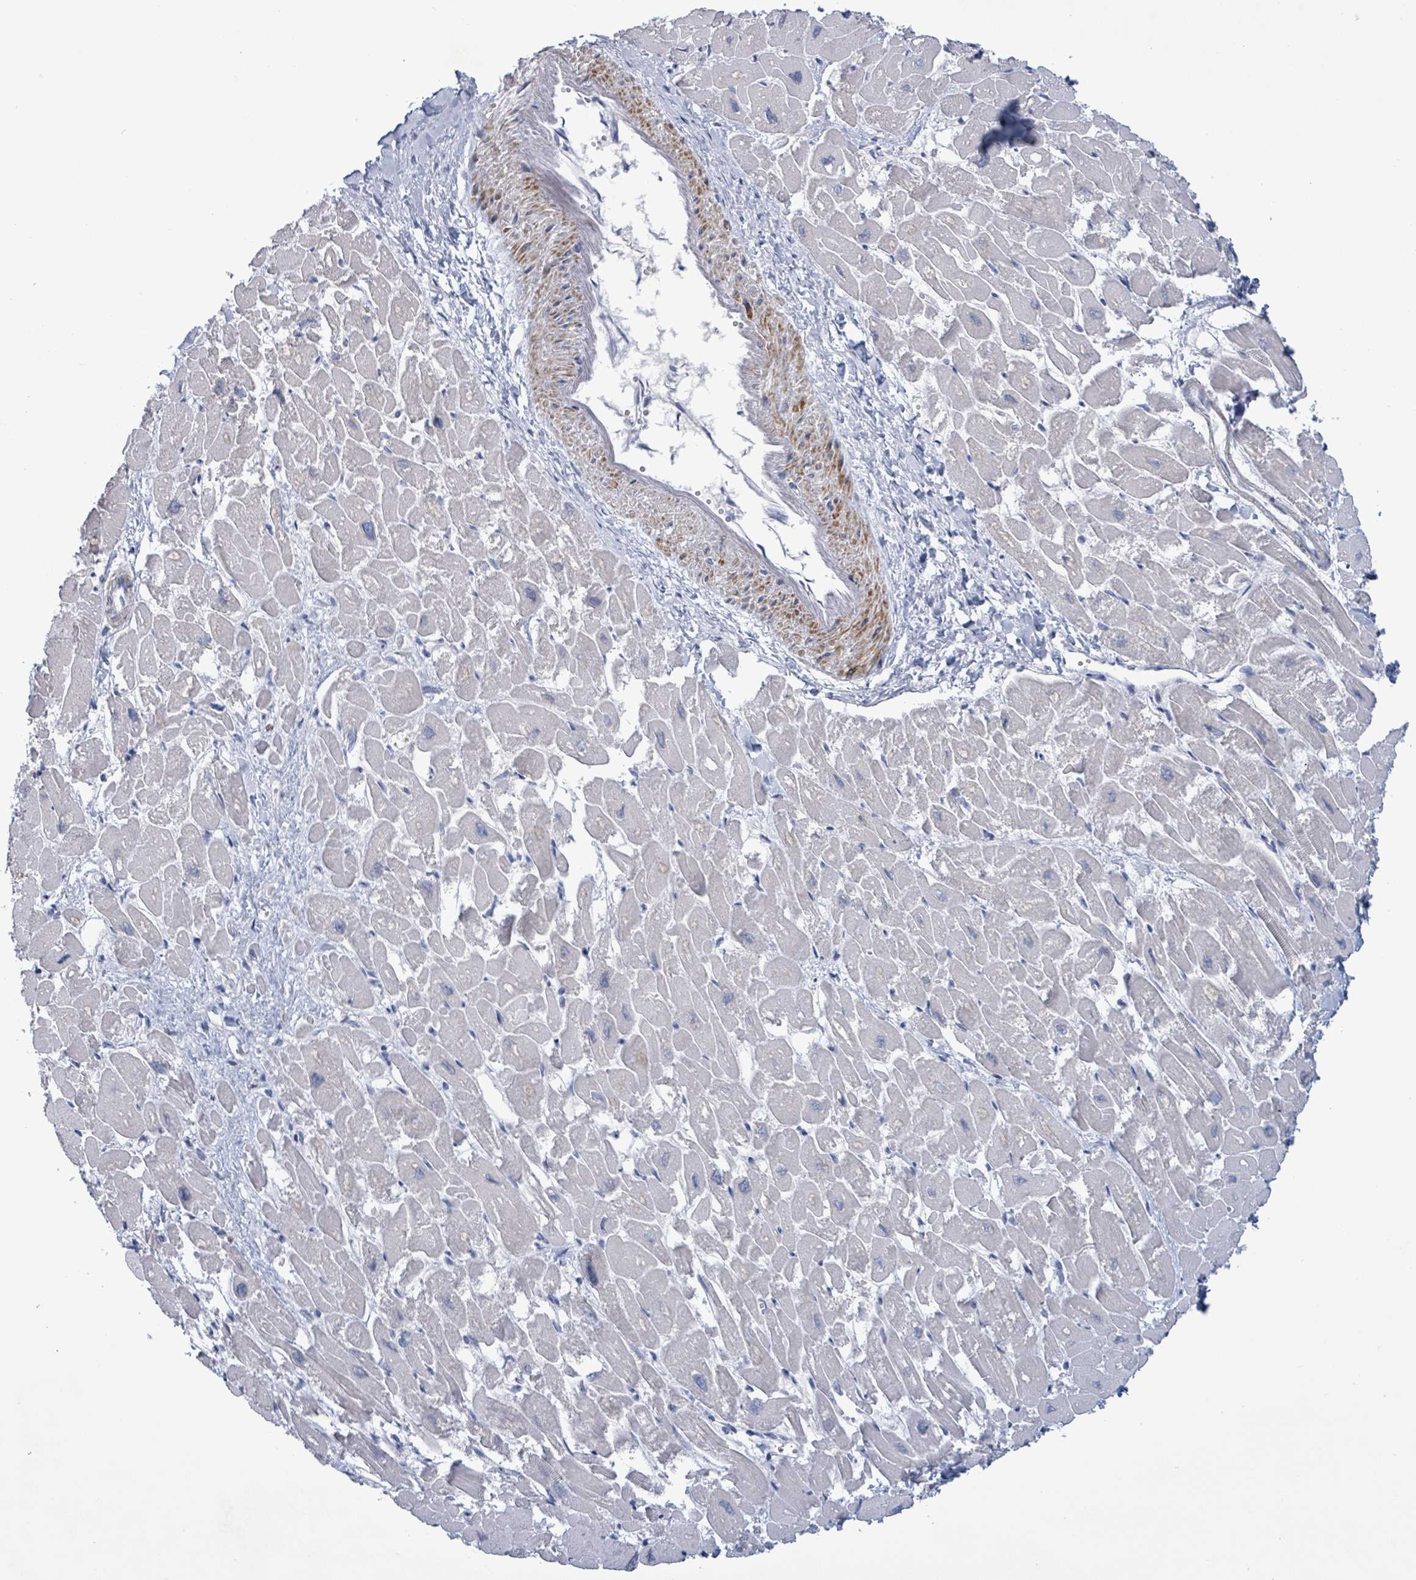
{"staining": {"intensity": "negative", "quantity": "none", "location": "none"}, "tissue": "heart muscle", "cell_type": "Cardiomyocytes", "image_type": "normal", "snomed": [{"axis": "morphology", "description": "Normal tissue, NOS"}, {"axis": "topography", "description": "Heart"}], "caption": "This is an immunohistochemistry histopathology image of normal heart muscle. There is no expression in cardiomyocytes.", "gene": "ZNF771", "patient": {"sex": "male", "age": 54}}